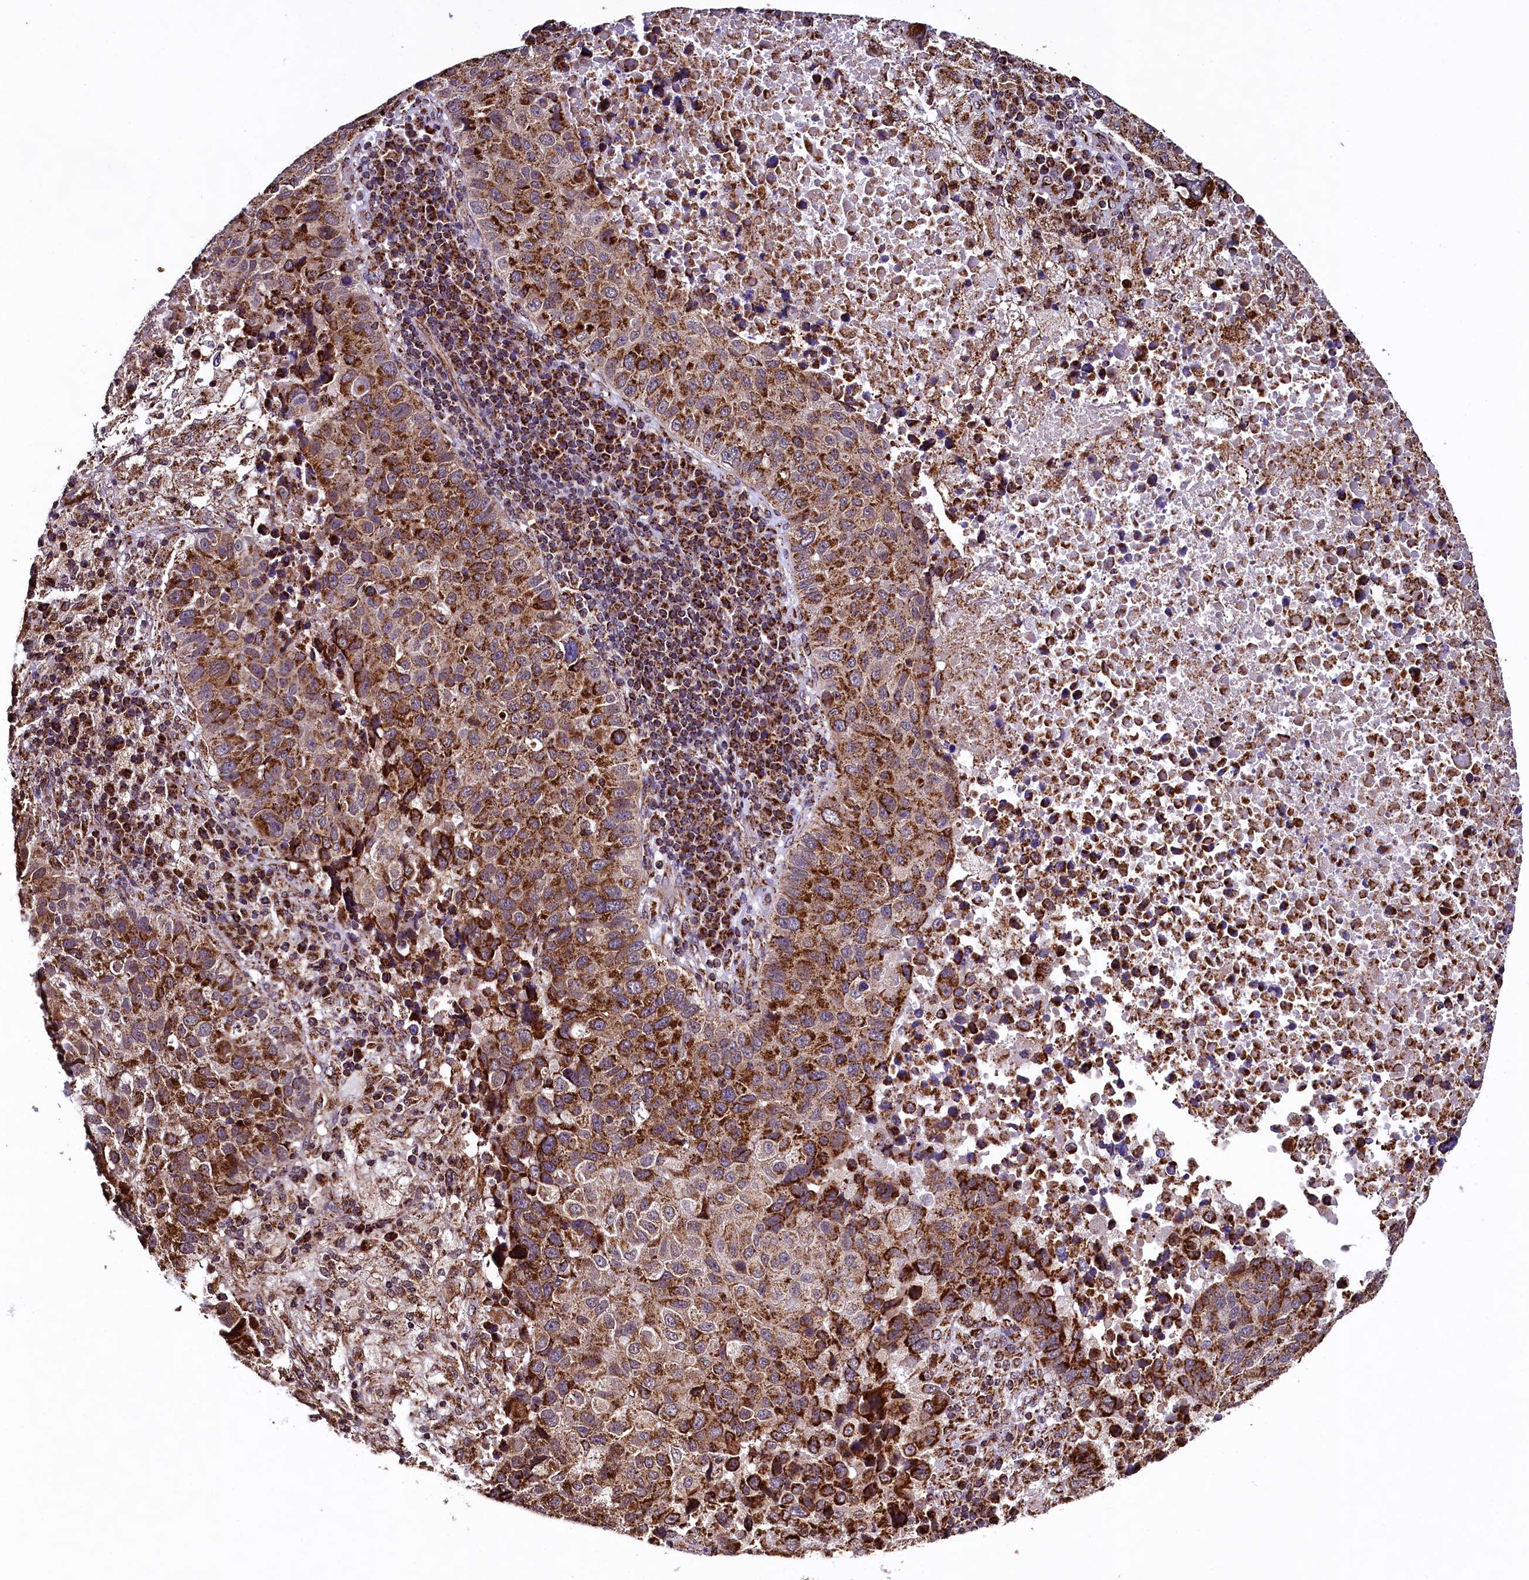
{"staining": {"intensity": "strong", "quantity": "25%-75%", "location": "cytoplasmic/membranous"}, "tissue": "lung cancer", "cell_type": "Tumor cells", "image_type": "cancer", "snomed": [{"axis": "morphology", "description": "Squamous cell carcinoma, NOS"}, {"axis": "topography", "description": "Lung"}], "caption": "Strong cytoplasmic/membranous expression is appreciated in about 25%-75% of tumor cells in squamous cell carcinoma (lung).", "gene": "KLC2", "patient": {"sex": "male", "age": 73}}